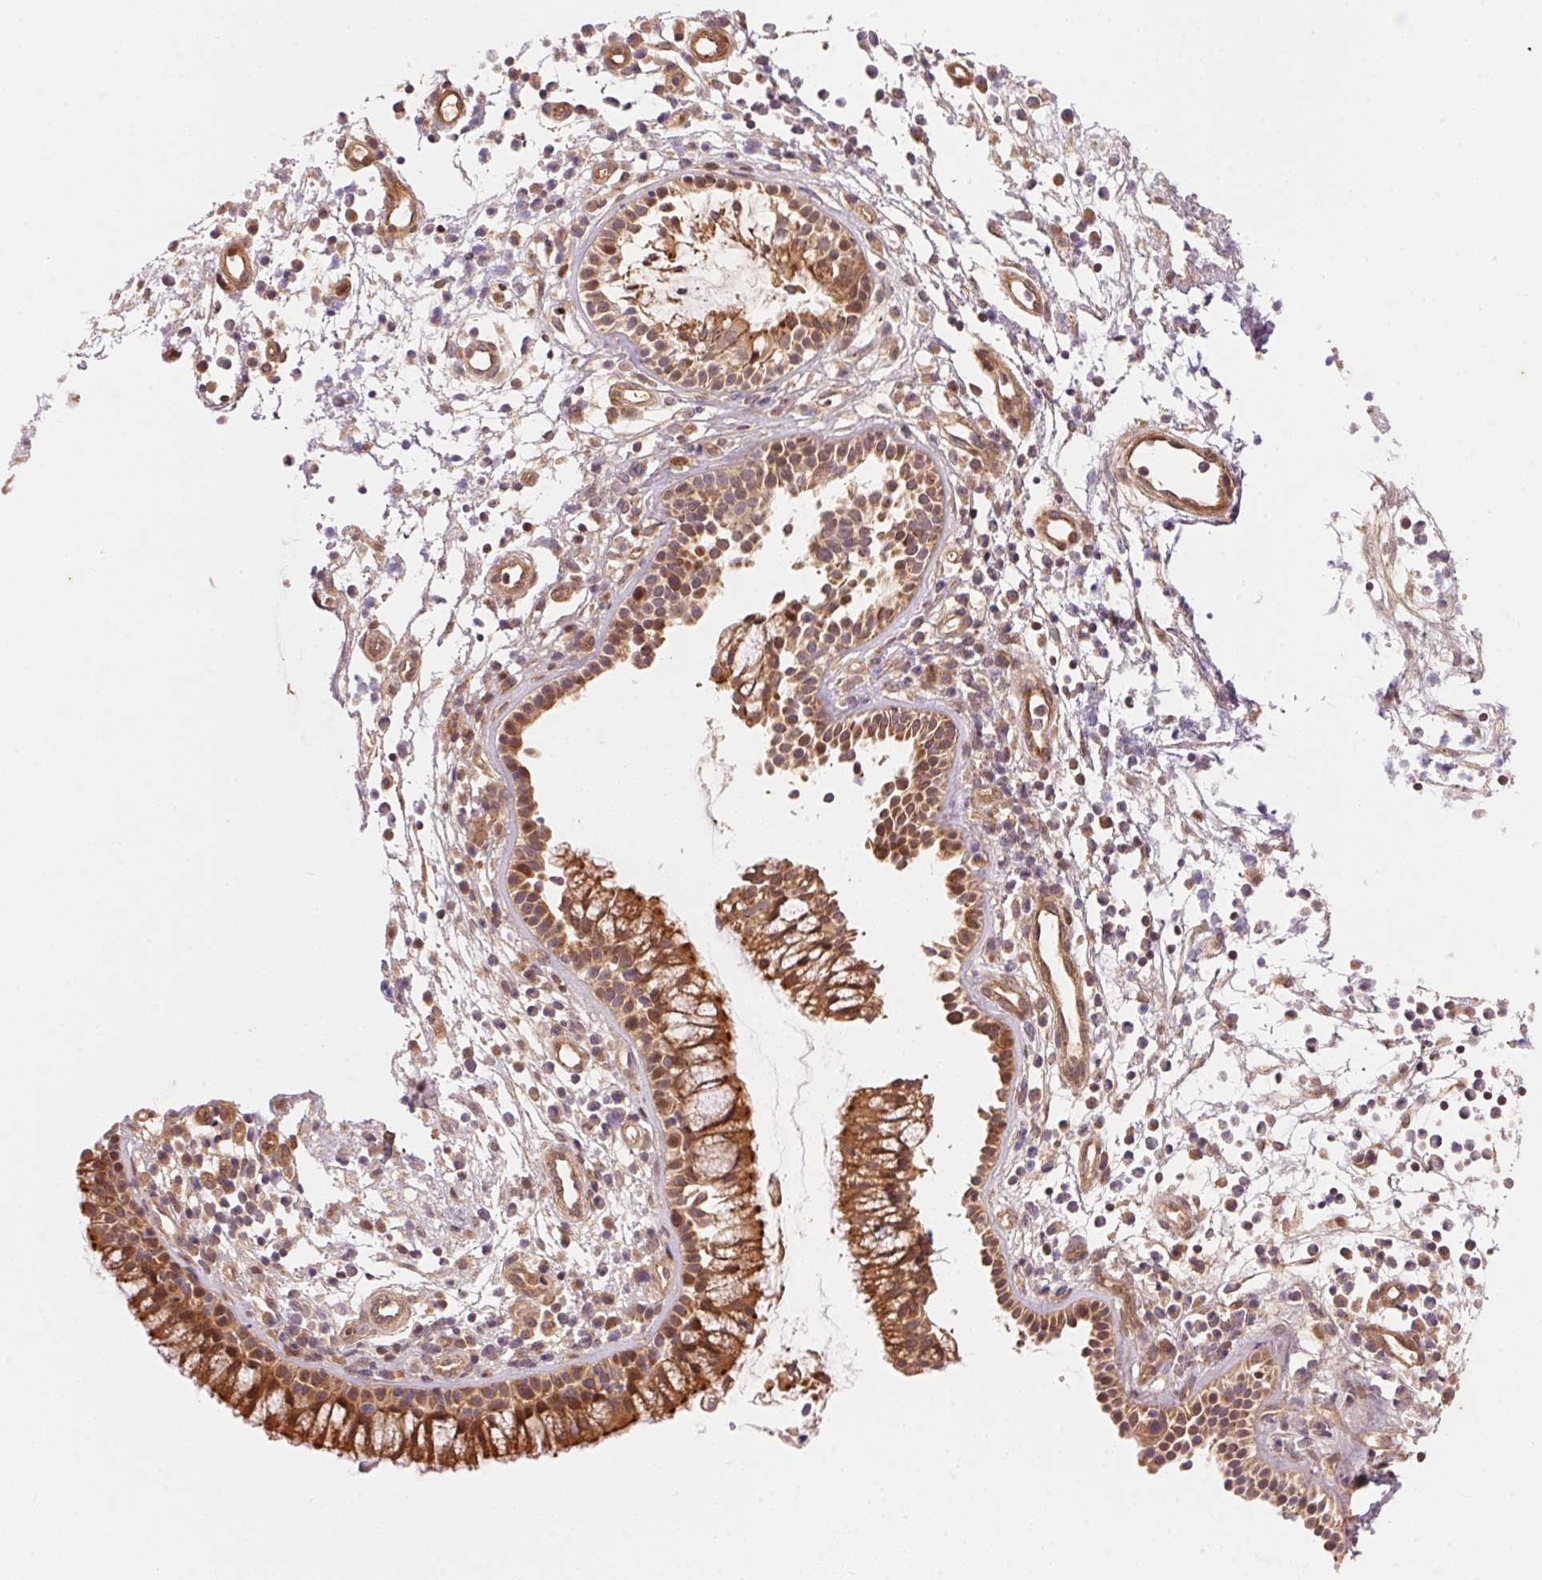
{"staining": {"intensity": "strong", "quantity": "25%-75%", "location": "cytoplasmic/membranous"}, "tissue": "nasopharynx", "cell_type": "Respiratory epithelial cells", "image_type": "normal", "snomed": [{"axis": "morphology", "description": "Normal tissue, NOS"}, {"axis": "topography", "description": "Nasopharynx"}], "caption": "Immunohistochemistry of unremarkable human nasopharynx demonstrates high levels of strong cytoplasmic/membranous staining in about 25%-75% of respiratory epithelial cells.", "gene": "TNIP2", "patient": {"sex": "male", "age": 77}}